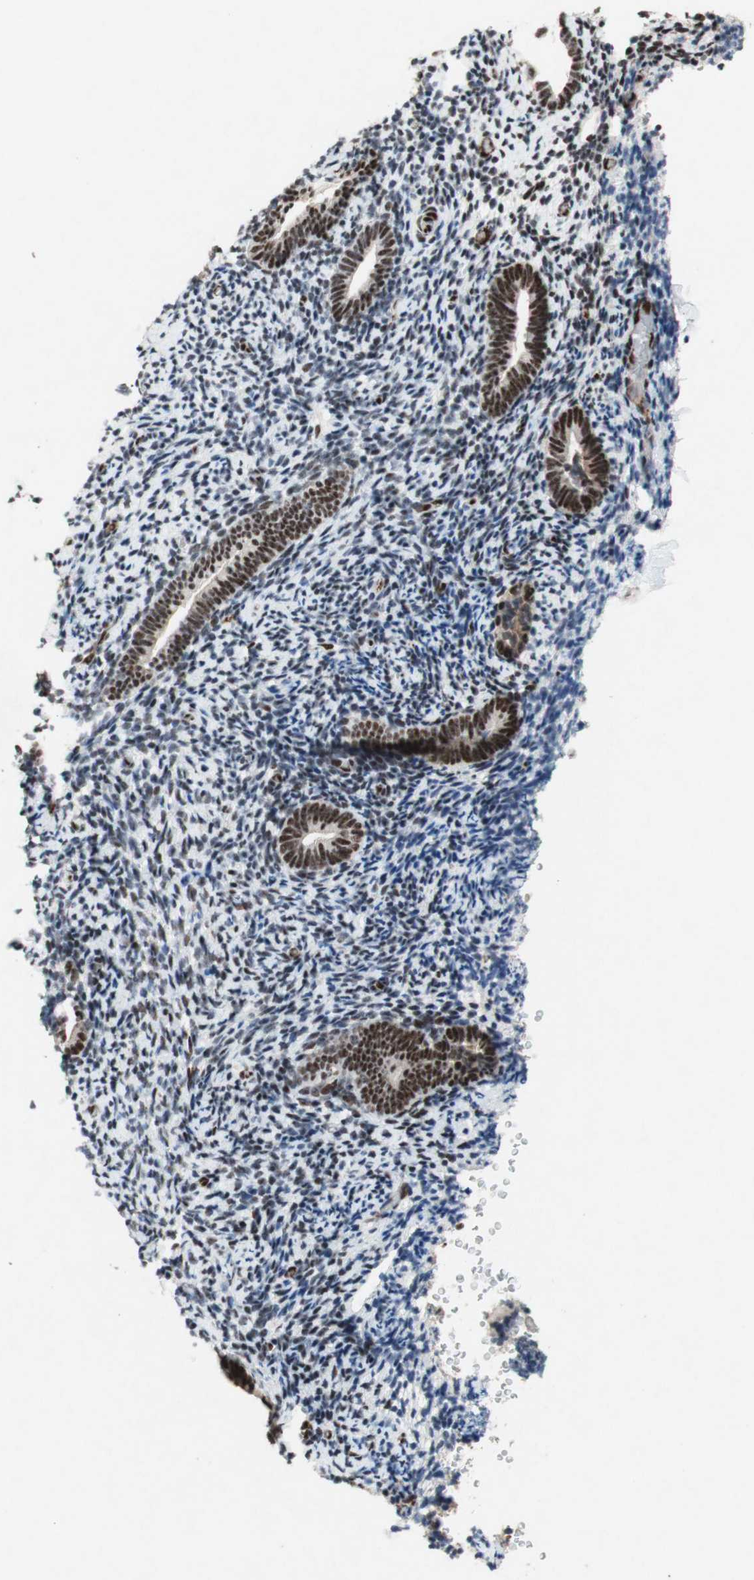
{"staining": {"intensity": "strong", "quantity": "25%-75%", "location": "nuclear"}, "tissue": "endometrium", "cell_type": "Cells in endometrial stroma", "image_type": "normal", "snomed": [{"axis": "morphology", "description": "Normal tissue, NOS"}, {"axis": "topography", "description": "Endometrium"}], "caption": "Immunohistochemical staining of unremarkable endometrium reveals high levels of strong nuclear staining in about 25%-75% of cells in endometrial stroma.", "gene": "TLE1", "patient": {"sex": "female", "age": 51}}